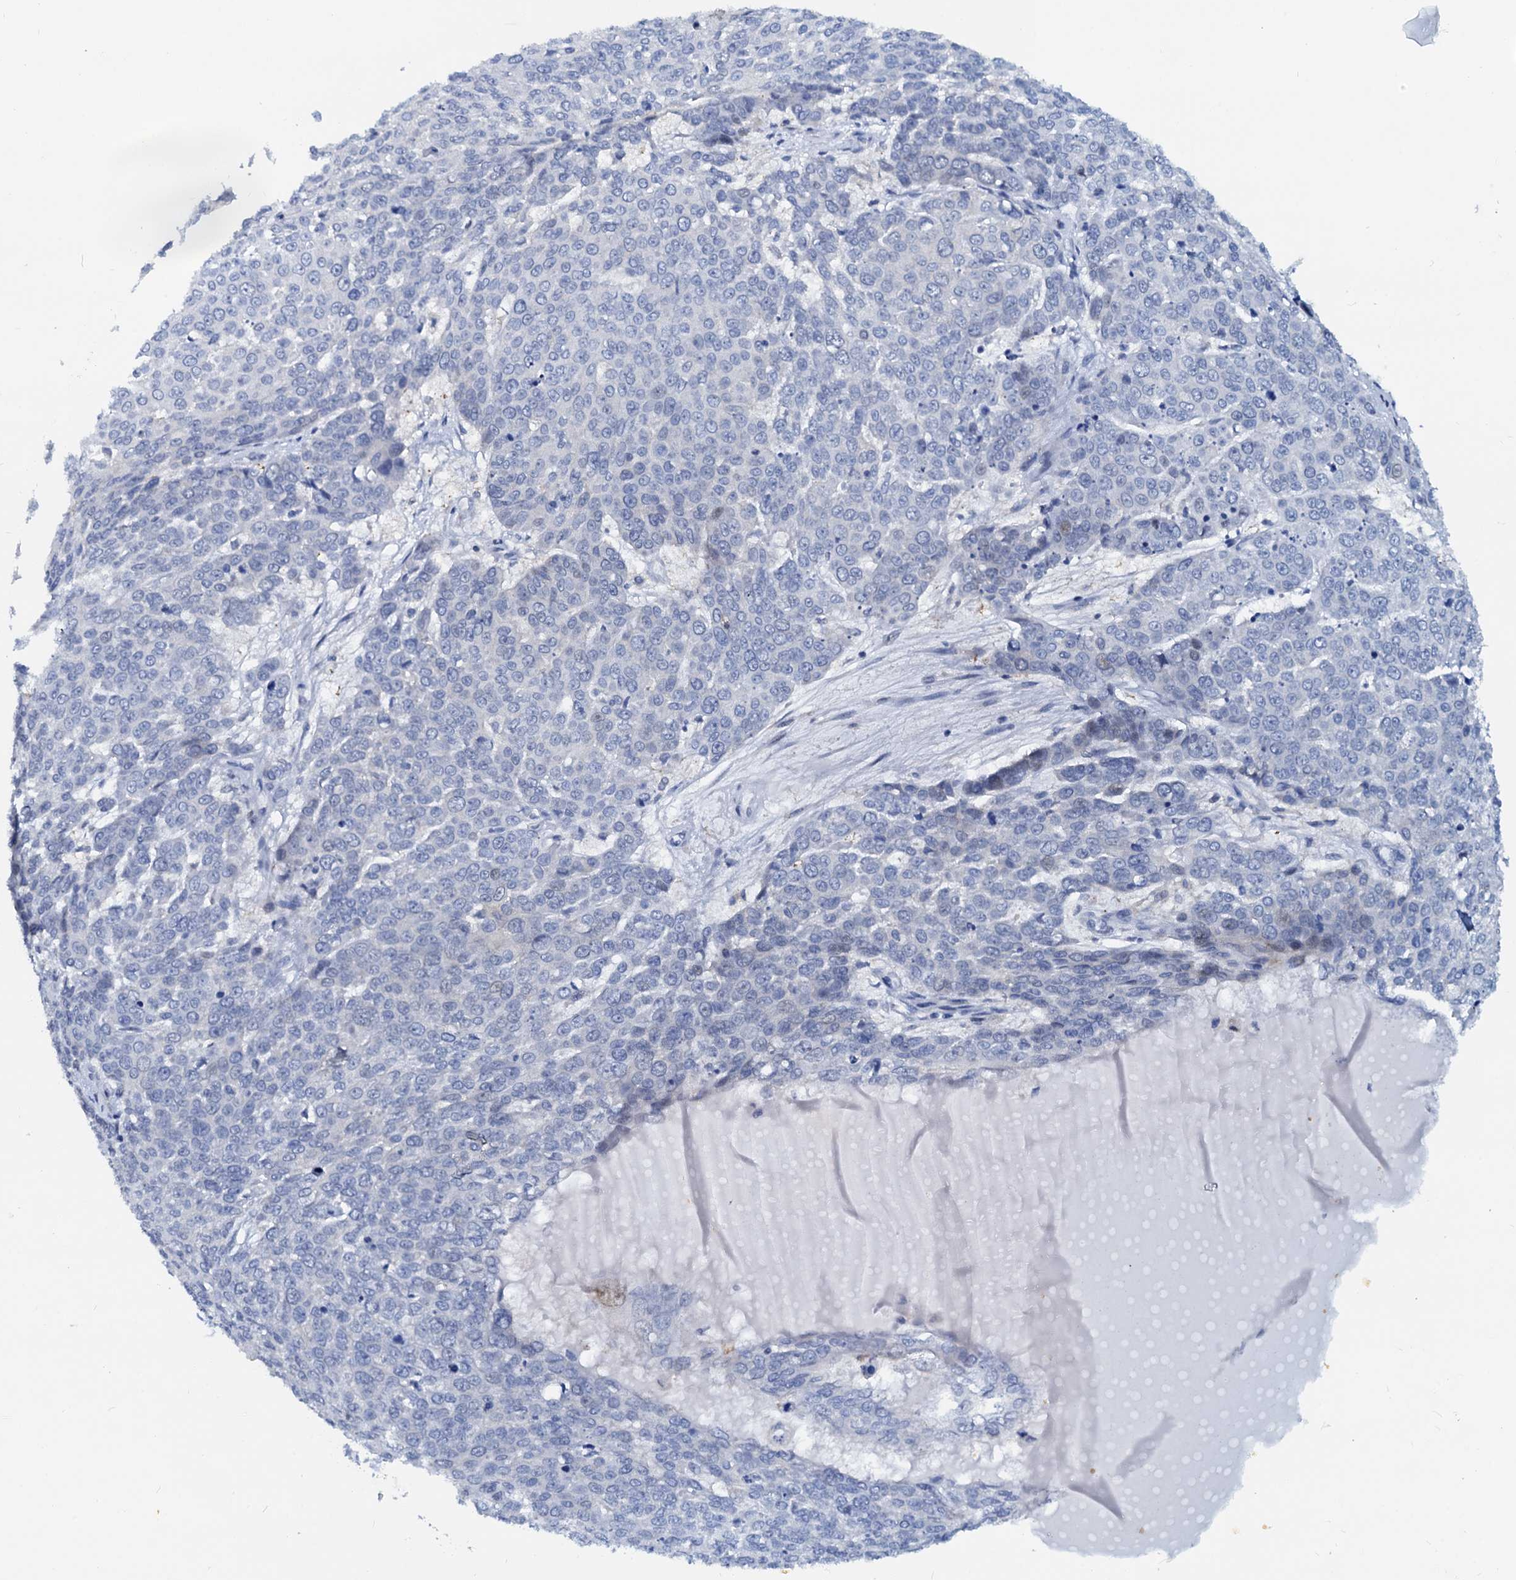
{"staining": {"intensity": "negative", "quantity": "none", "location": "none"}, "tissue": "skin cancer", "cell_type": "Tumor cells", "image_type": "cancer", "snomed": [{"axis": "morphology", "description": "Squamous cell carcinoma, NOS"}, {"axis": "topography", "description": "Skin"}], "caption": "Skin cancer was stained to show a protein in brown. There is no significant positivity in tumor cells.", "gene": "PTGES3", "patient": {"sex": "male", "age": 71}}